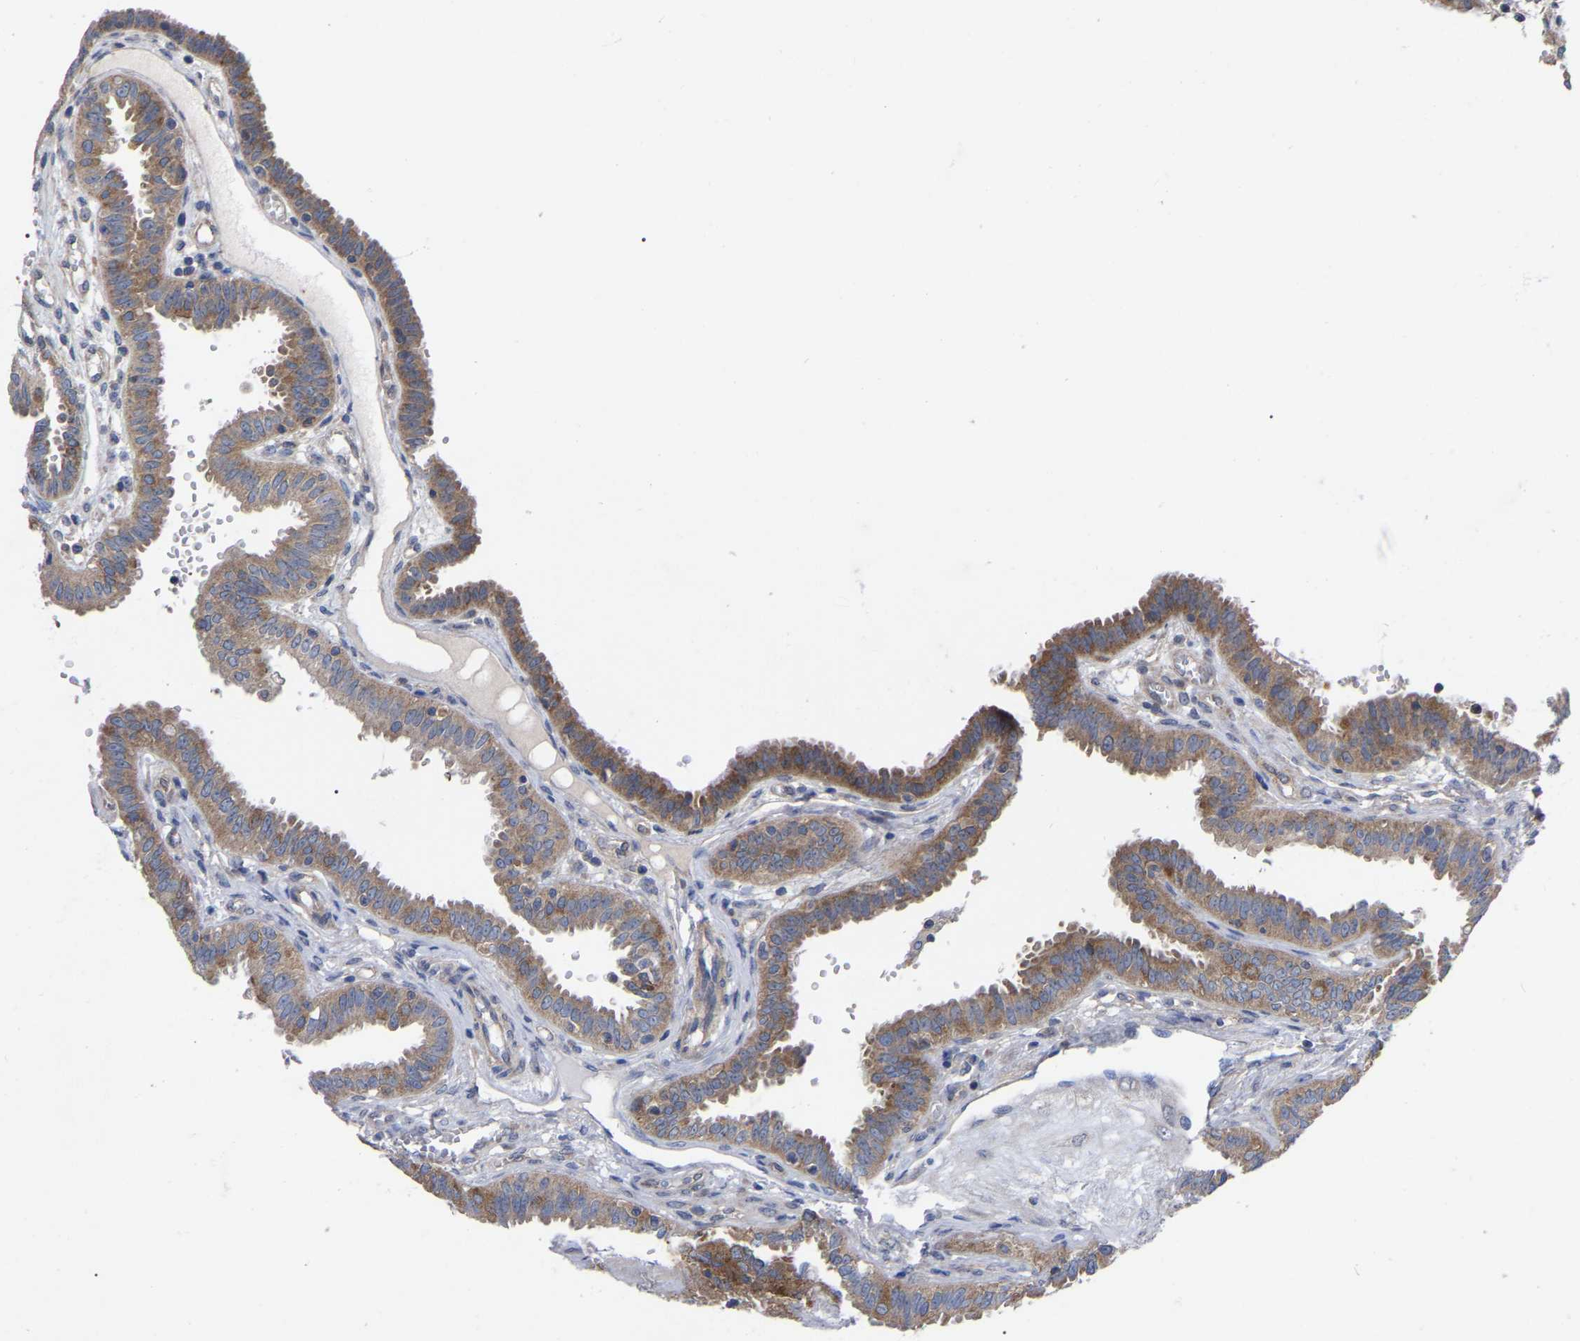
{"staining": {"intensity": "moderate", "quantity": ">75%", "location": "cytoplasmic/membranous"}, "tissue": "fallopian tube", "cell_type": "Glandular cells", "image_type": "normal", "snomed": [{"axis": "morphology", "description": "Normal tissue, NOS"}, {"axis": "topography", "description": "Fallopian tube"}, {"axis": "topography", "description": "Placenta"}], "caption": "Benign fallopian tube was stained to show a protein in brown. There is medium levels of moderate cytoplasmic/membranous positivity in approximately >75% of glandular cells. The protein is stained brown, and the nuclei are stained in blue (DAB IHC with brightfield microscopy, high magnification).", "gene": "TCP1", "patient": {"sex": "female", "age": 32}}